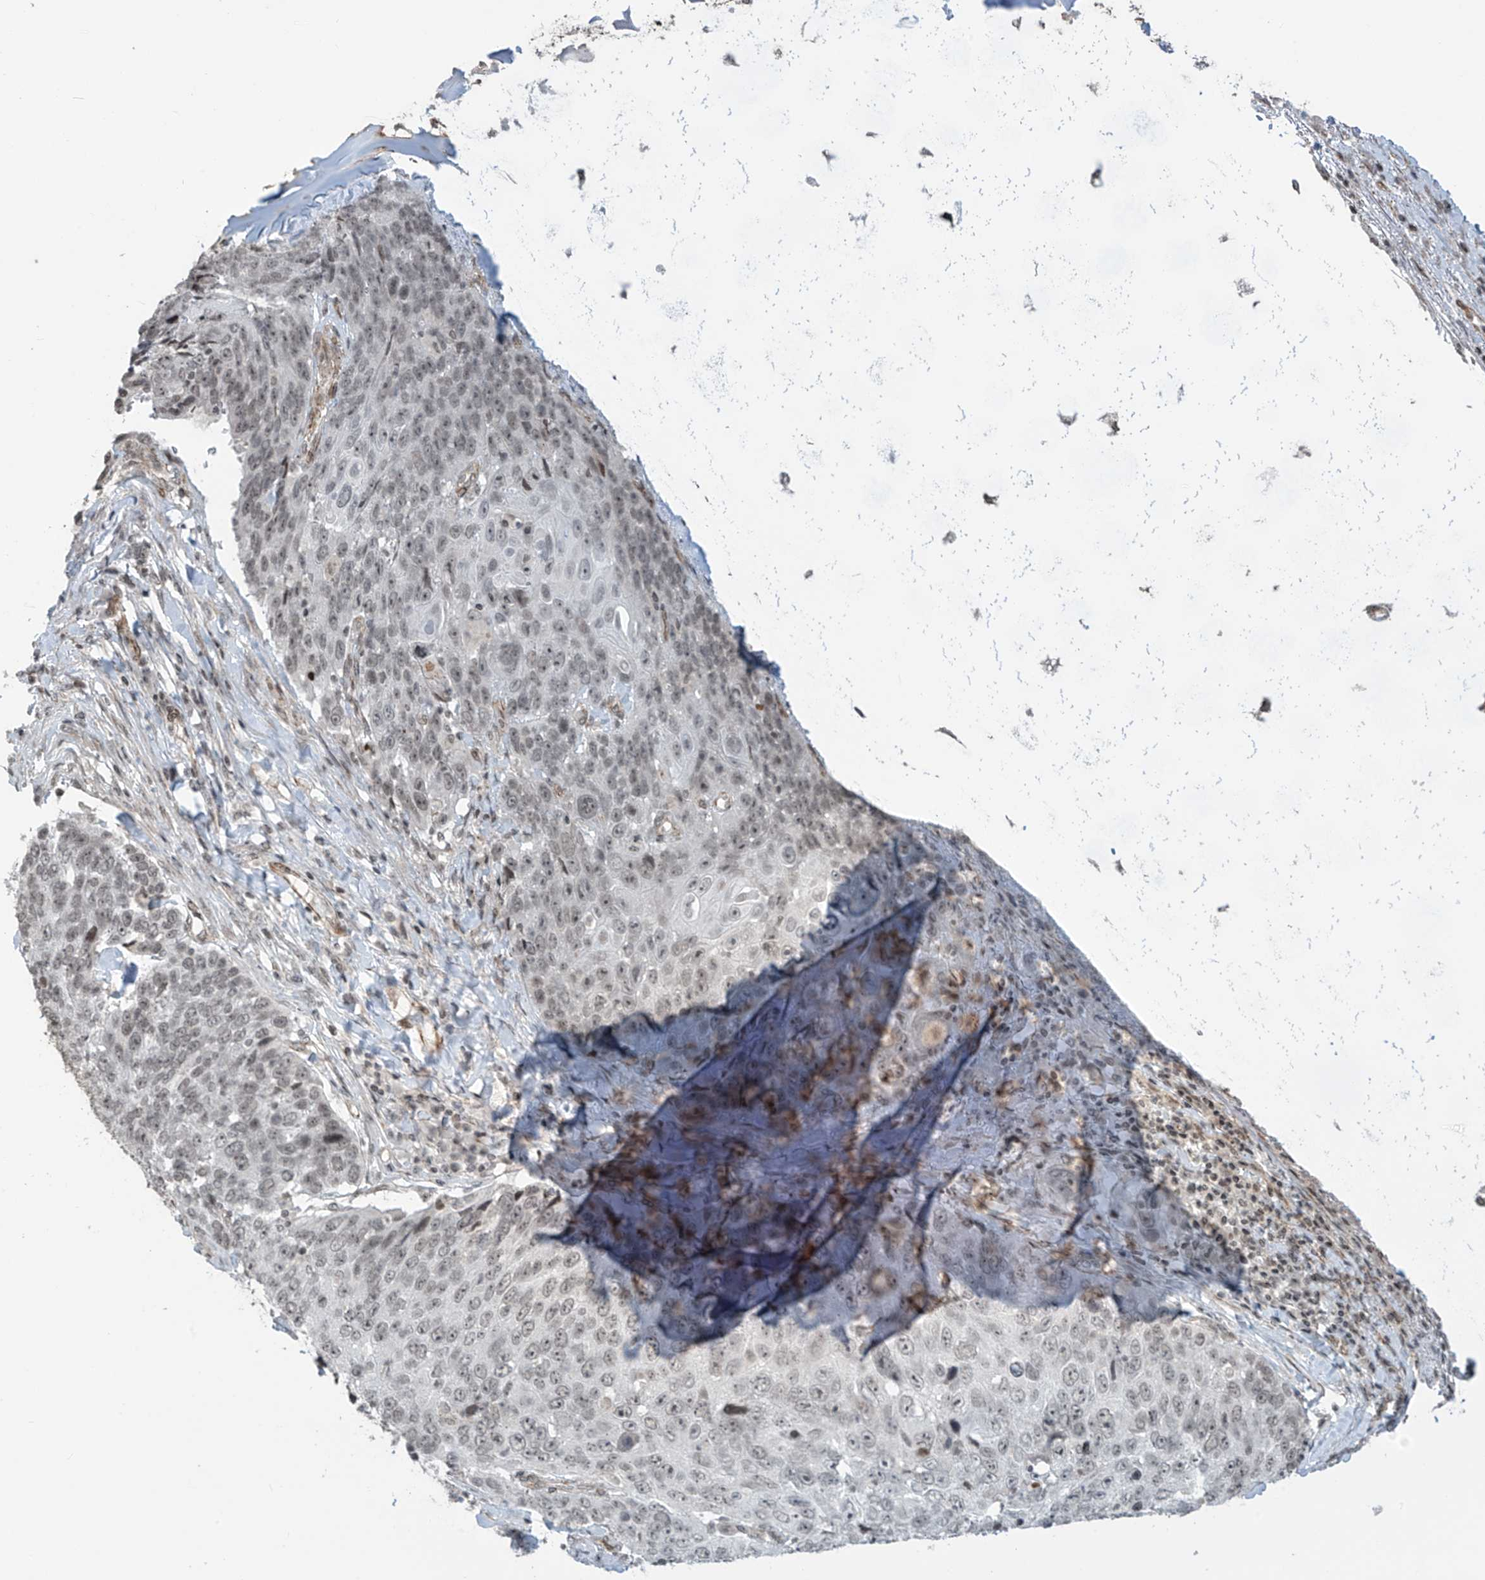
{"staining": {"intensity": "weak", "quantity": "25%-75%", "location": "nuclear"}, "tissue": "lung cancer", "cell_type": "Tumor cells", "image_type": "cancer", "snomed": [{"axis": "morphology", "description": "Squamous cell carcinoma, NOS"}, {"axis": "topography", "description": "Lung"}], "caption": "Human lung squamous cell carcinoma stained with a protein marker shows weak staining in tumor cells.", "gene": "METAP1D", "patient": {"sex": "male", "age": 66}}